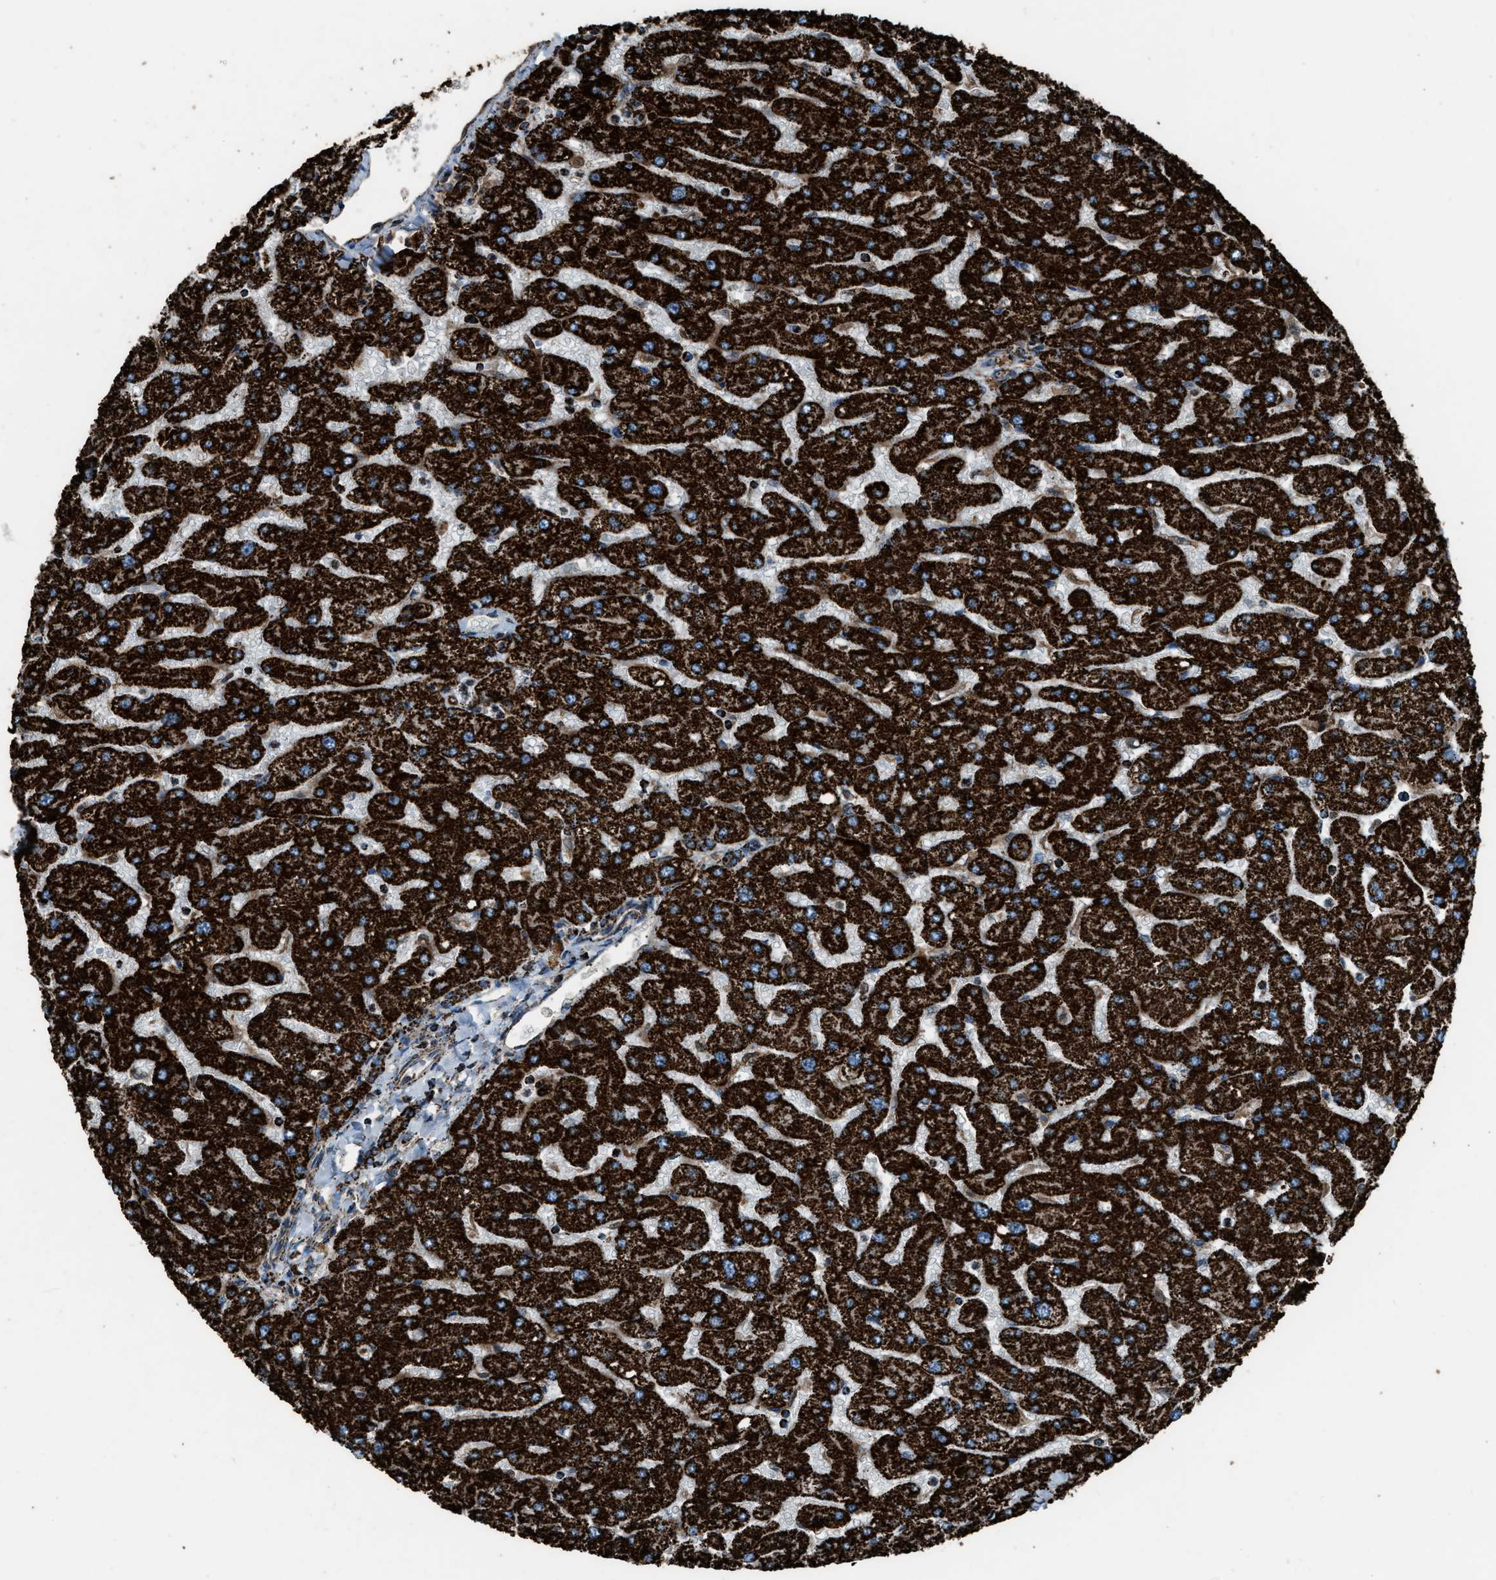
{"staining": {"intensity": "strong", "quantity": ">75%", "location": "cytoplasmic/membranous"}, "tissue": "liver", "cell_type": "Cholangiocytes", "image_type": "normal", "snomed": [{"axis": "morphology", "description": "Normal tissue, NOS"}, {"axis": "topography", "description": "Liver"}], "caption": "Immunohistochemistry image of unremarkable liver stained for a protein (brown), which reveals high levels of strong cytoplasmic/membranous positivity in approximately >75% of cholangiocytes.", "gene": "MDH2", "patient": {"sex": "male", "age": 55}}